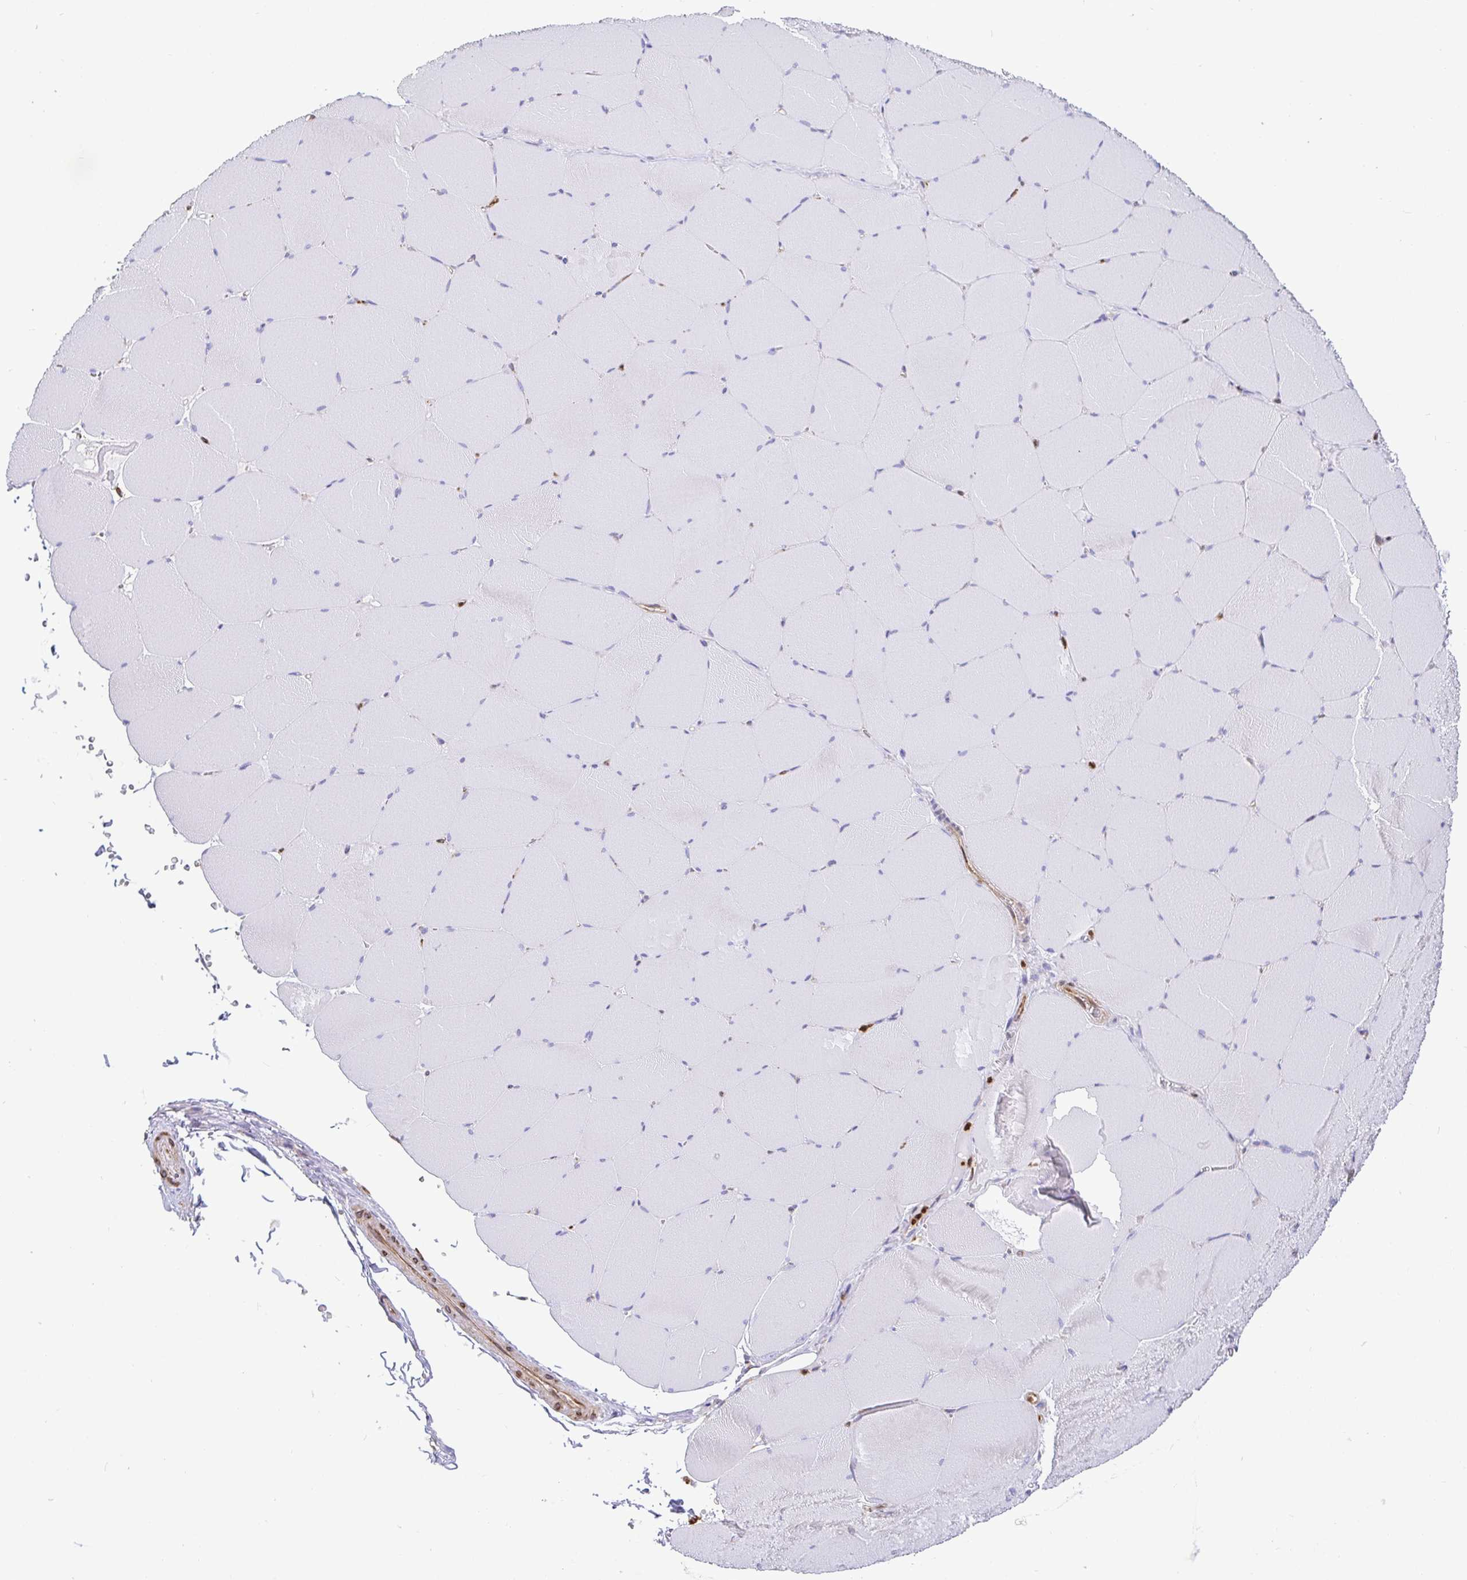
{"staining": {"intensity": "negative", "quantity": "none", "location": "none"}, "tissue": "skeletal muscle", "cell_type": "Myocytes", "image_type": "normal", "snomed": [{"axis": "morphology", "description": "Normal tissue, NOS"}, {"axis": "topography", "description": "Skeletal muscle"}, {"axis": "topography", "description": "Head-Neck"}], "caption": "A photomicrograph of human skeletal muscle is negative for staining in myocytes. (Stains: DAB (3,3'-diaminobenzidine) immunohistochemistry (IHC) with hematoxylin counter stain, Microscopy: brightfield microscopy at high magnification).", "gene": "TP53I11", "patient": {"sex": "male", "age": 66}}